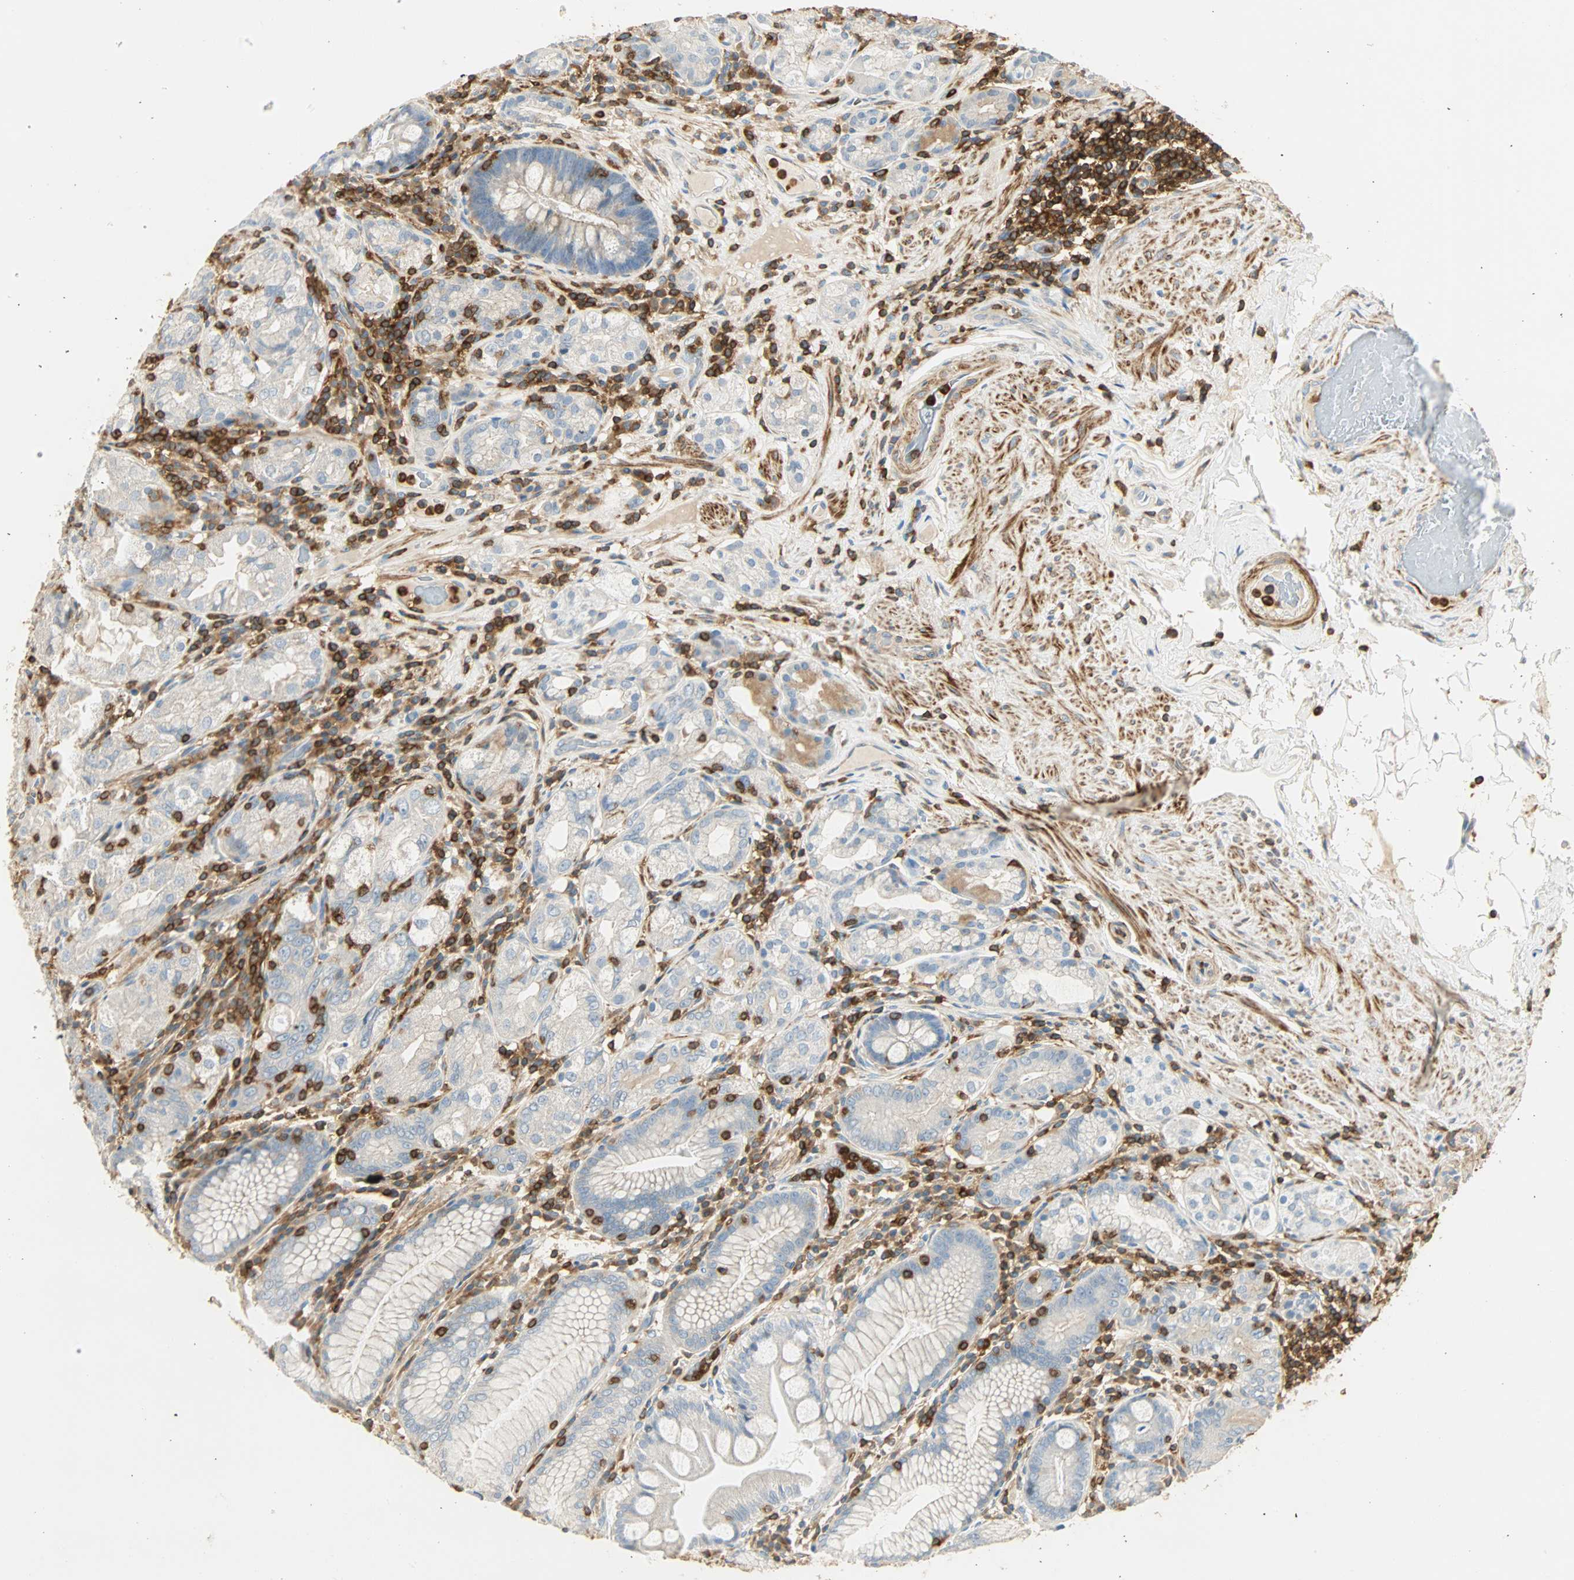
{"staining": {"intensity": "negative", "quantity": "none", "location": "none"}, "tissue": "stomach", "cell_type": "Glandular cells", "image_type": "normal", "snomed": [{"axis": "morphology", "description": "Normal tissue, NOS"}, {"axis": "topography", "description": "Stomach, lower"}], "caption": "Protein analysis of benign stomach reveals no significant expression in glandular cells.", "gene": "FMNL1", "patient": {"sex": "female", "age": 76}}